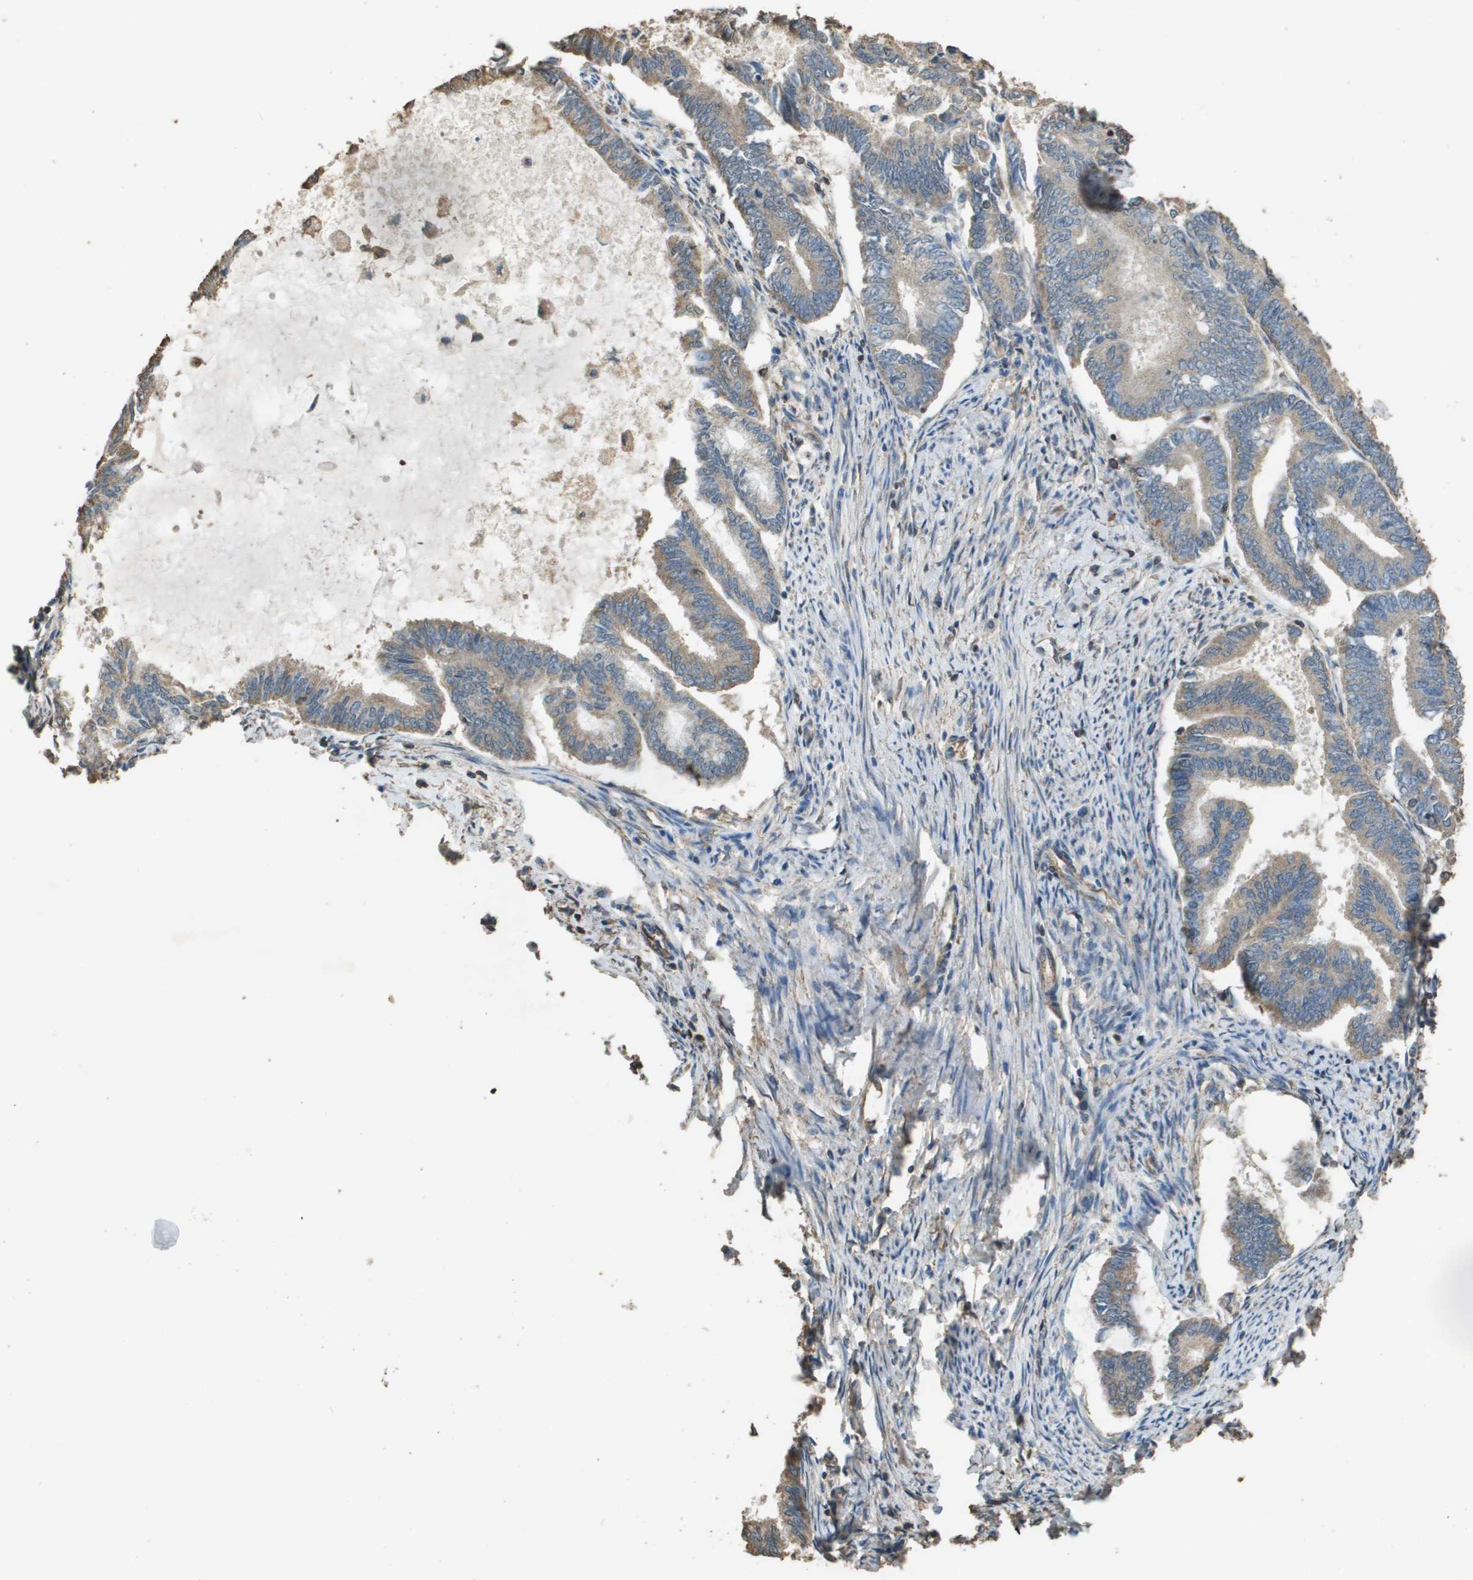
{"staining": {"intensity": "weak", "quantity": ">75%", "location": "cytoplasmic/membranous"}, "tissue": "endometrial cancer", "cell_type": "Tumor cells", "image_type": "cancer", "snomed": [{"axis": "morphology", "description": "Adenocarcinoma, NOS"}, {"axis": "topography", "description": "Endometrium"}], "caption": "A micrograph of endometrial cancer (adenocarcinoma) stained for a protein demonstrates weak cytoplasmic/membranous brown staining in tumor cells. (IHC, brightfield microscopy, high magnification).", "gene": "MS4A7", "patient": {"sex": "female", "age": 86}}